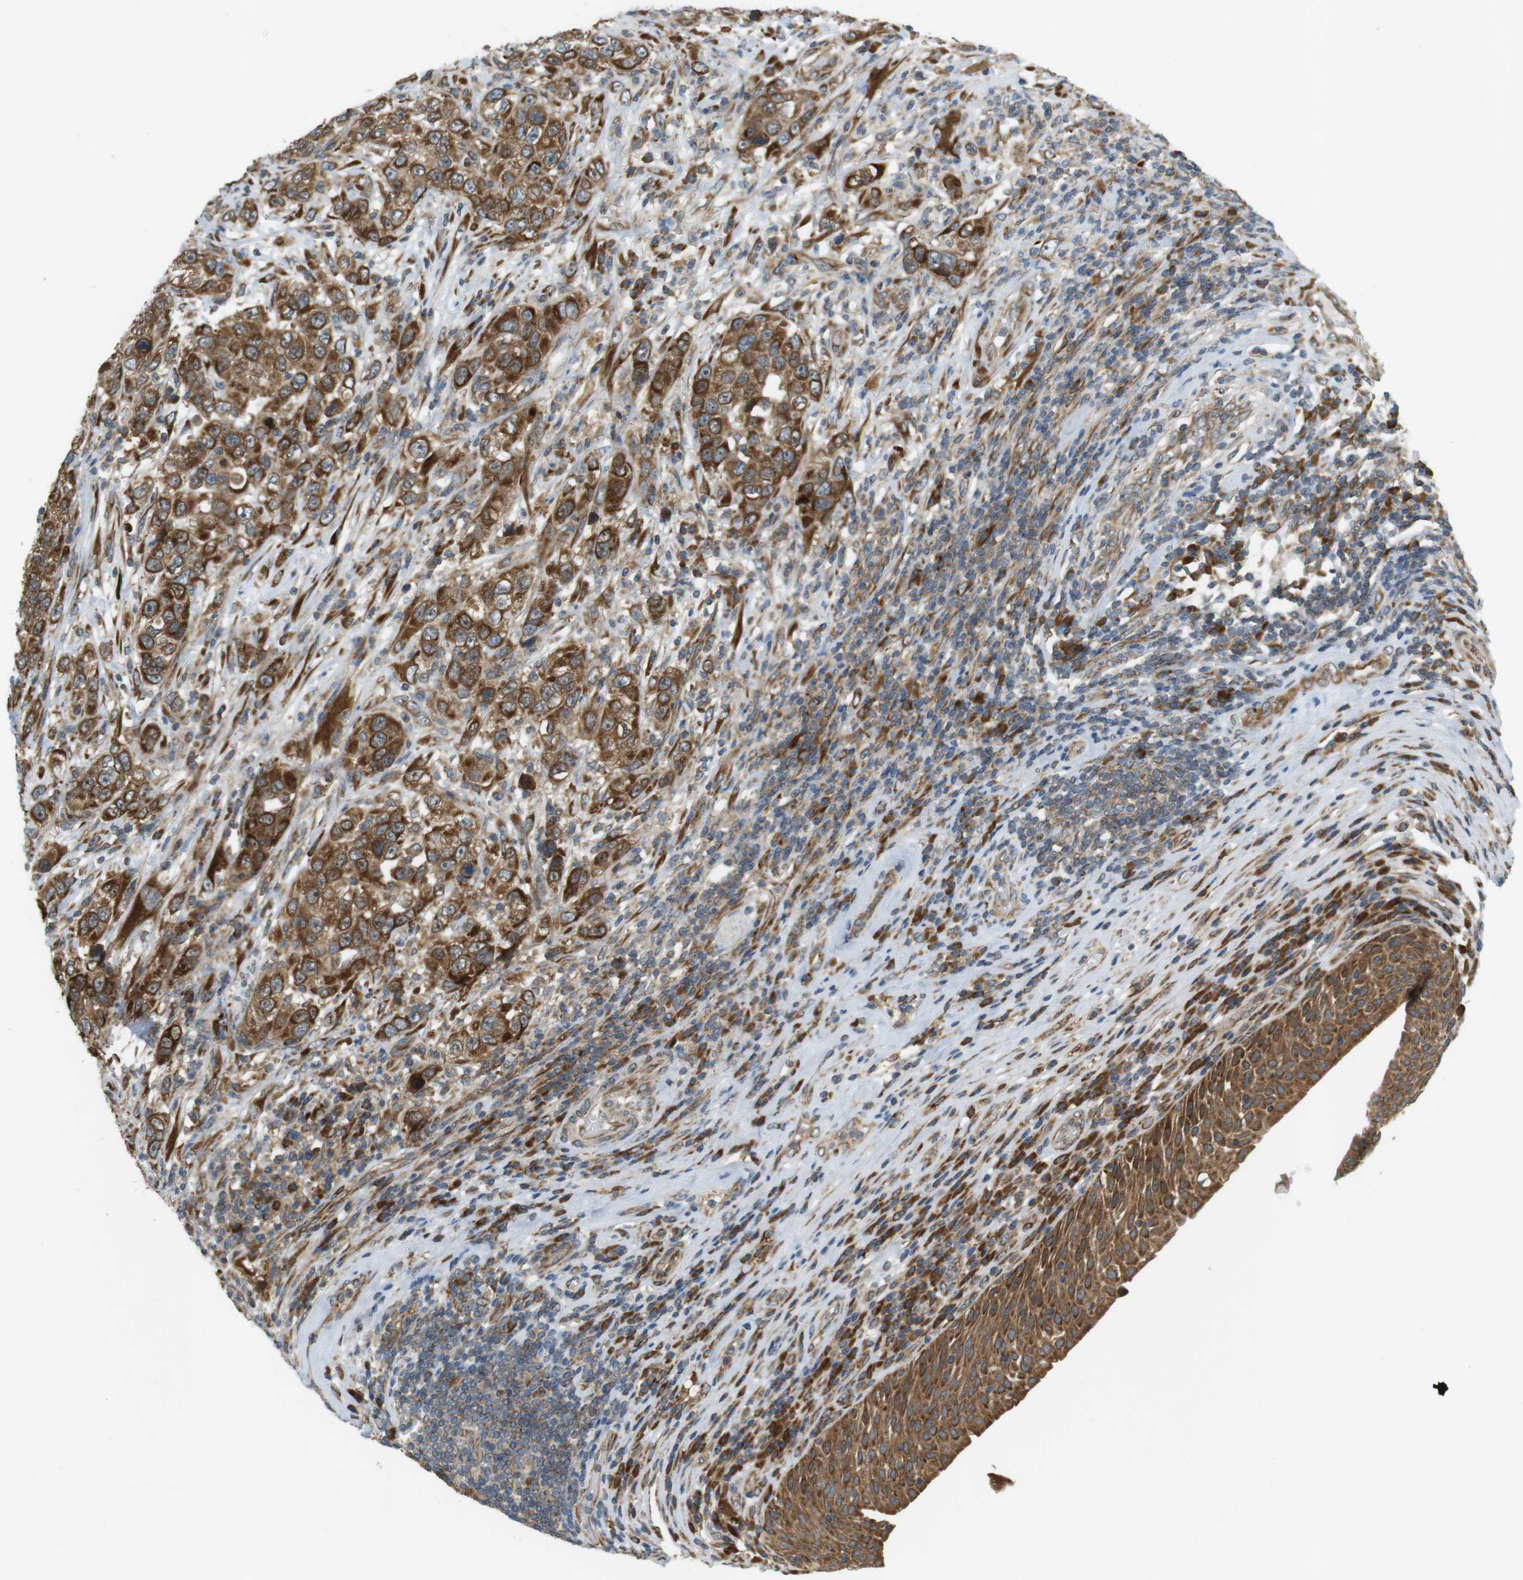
{"staining": {"intensity": "strong", "quantity": ">75%", "location": "cytoplasmic/membranous"}, "tissue": "urothelial cancer", "cell_type": "Tumor cells", "image_type": "cancer", "snomed": [{"axis": "morphology", "description": "Urothelial carcinoma, High grade"}, {"axis": "topography", "description": "Urinary bladder"}], "caption": "A histopathology image of urothelial carcinoma (high-grade) stained for a protein demonstrates strong cytoplasmic/membranous brown staining in tumor cells.", "gene": "SLC41A1", "patient": {"sex": "female", "age": 80}}